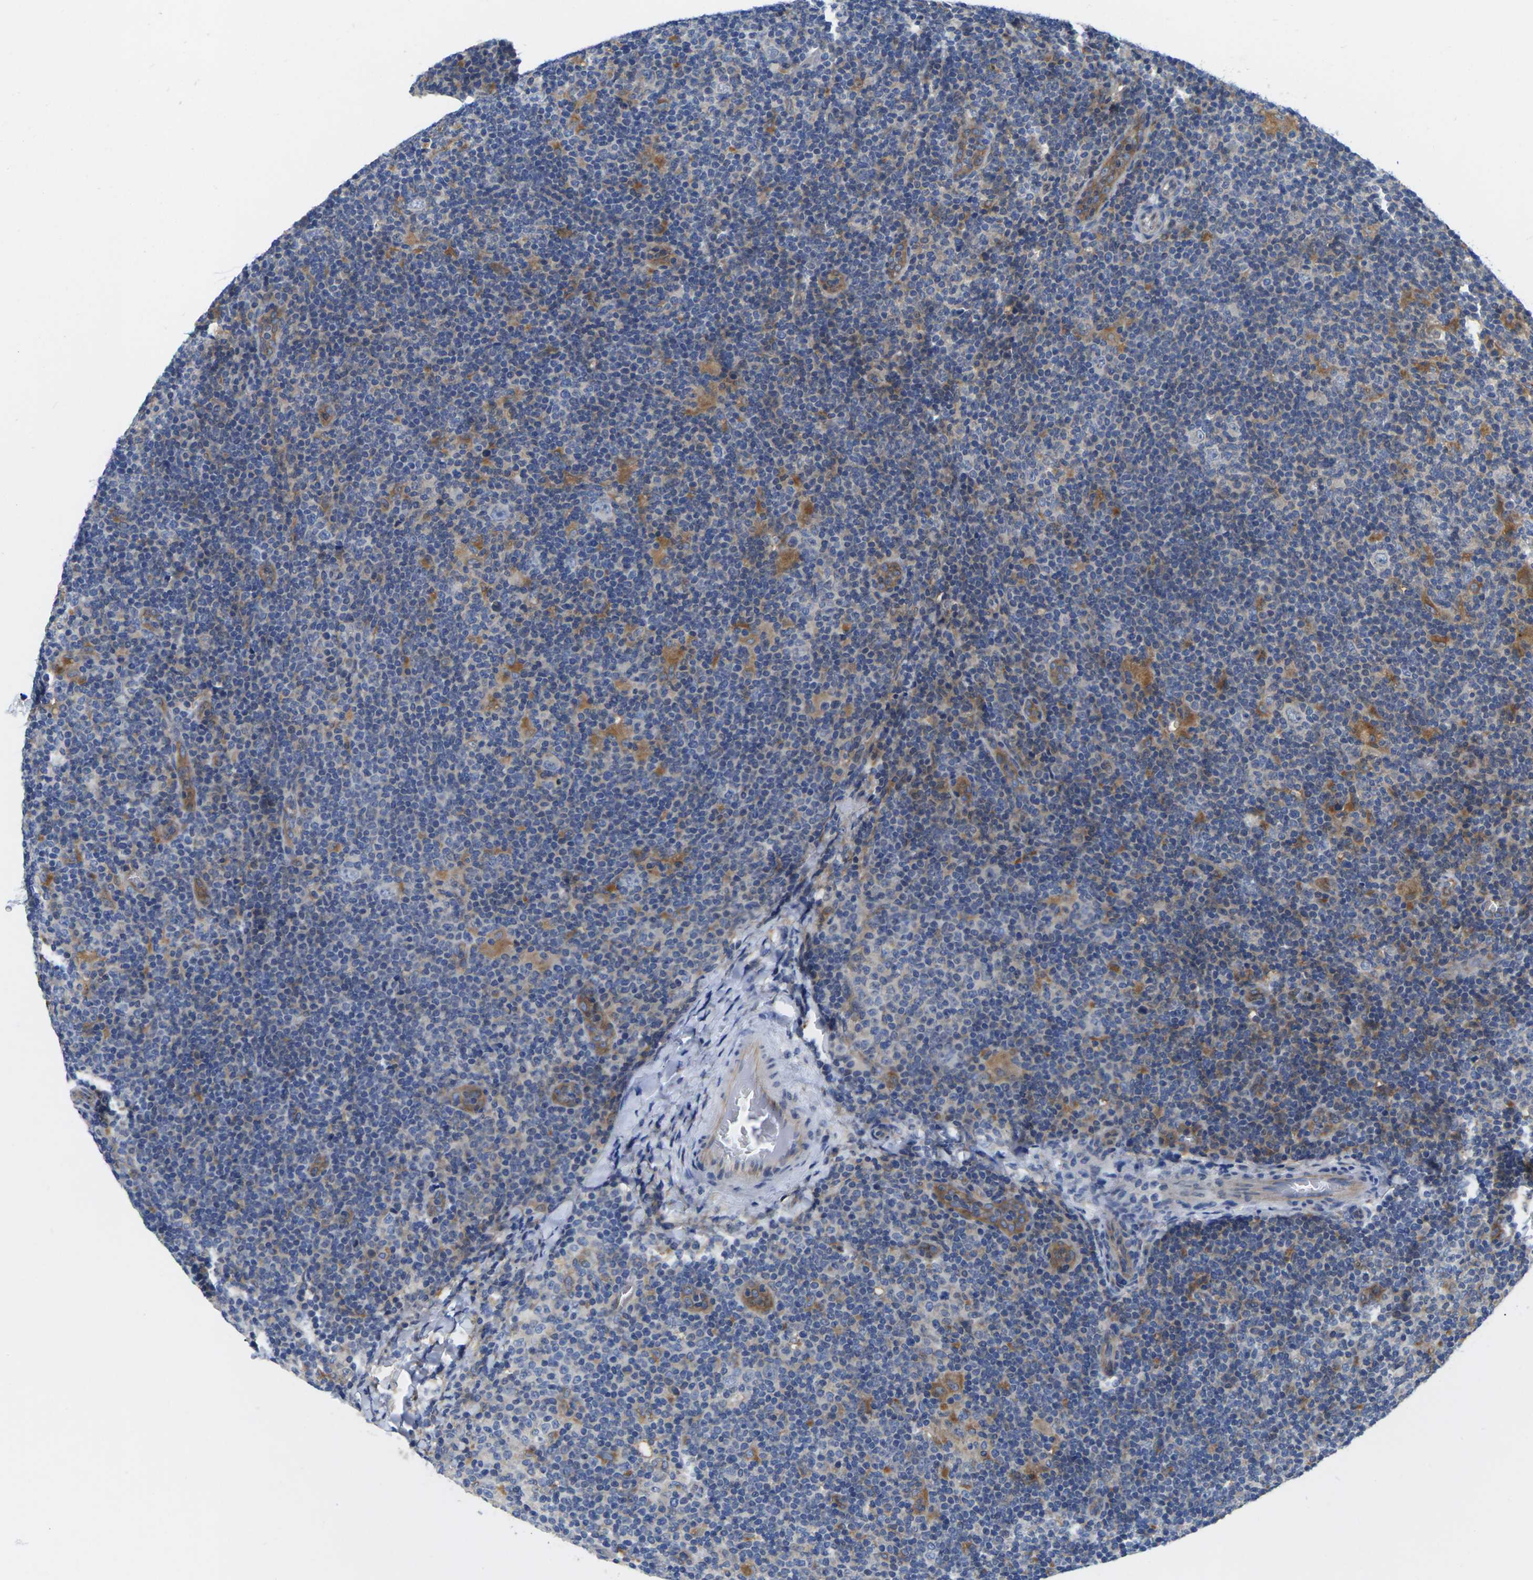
{"staining": {"intensity": "negative", "quantity": "none", "location": "none"}, "tissue": "lymphoma", "cell_type": "Tumor cells", "image_type": "cancer", "snomed": [{"axis": "morphology", "description": "Hodgkin's disease, NOS"}, {"axis": "topography", "description": "Lymph node"}], "caption": "Immunohistochemistry (IHC) of human Hodgkin's disease exhibits no positivity in tumor cells. (DAB immunohistochemistry, high magnification).", "gene": "SCNN1A", "patient": {"sex": "female", "age": 57}}